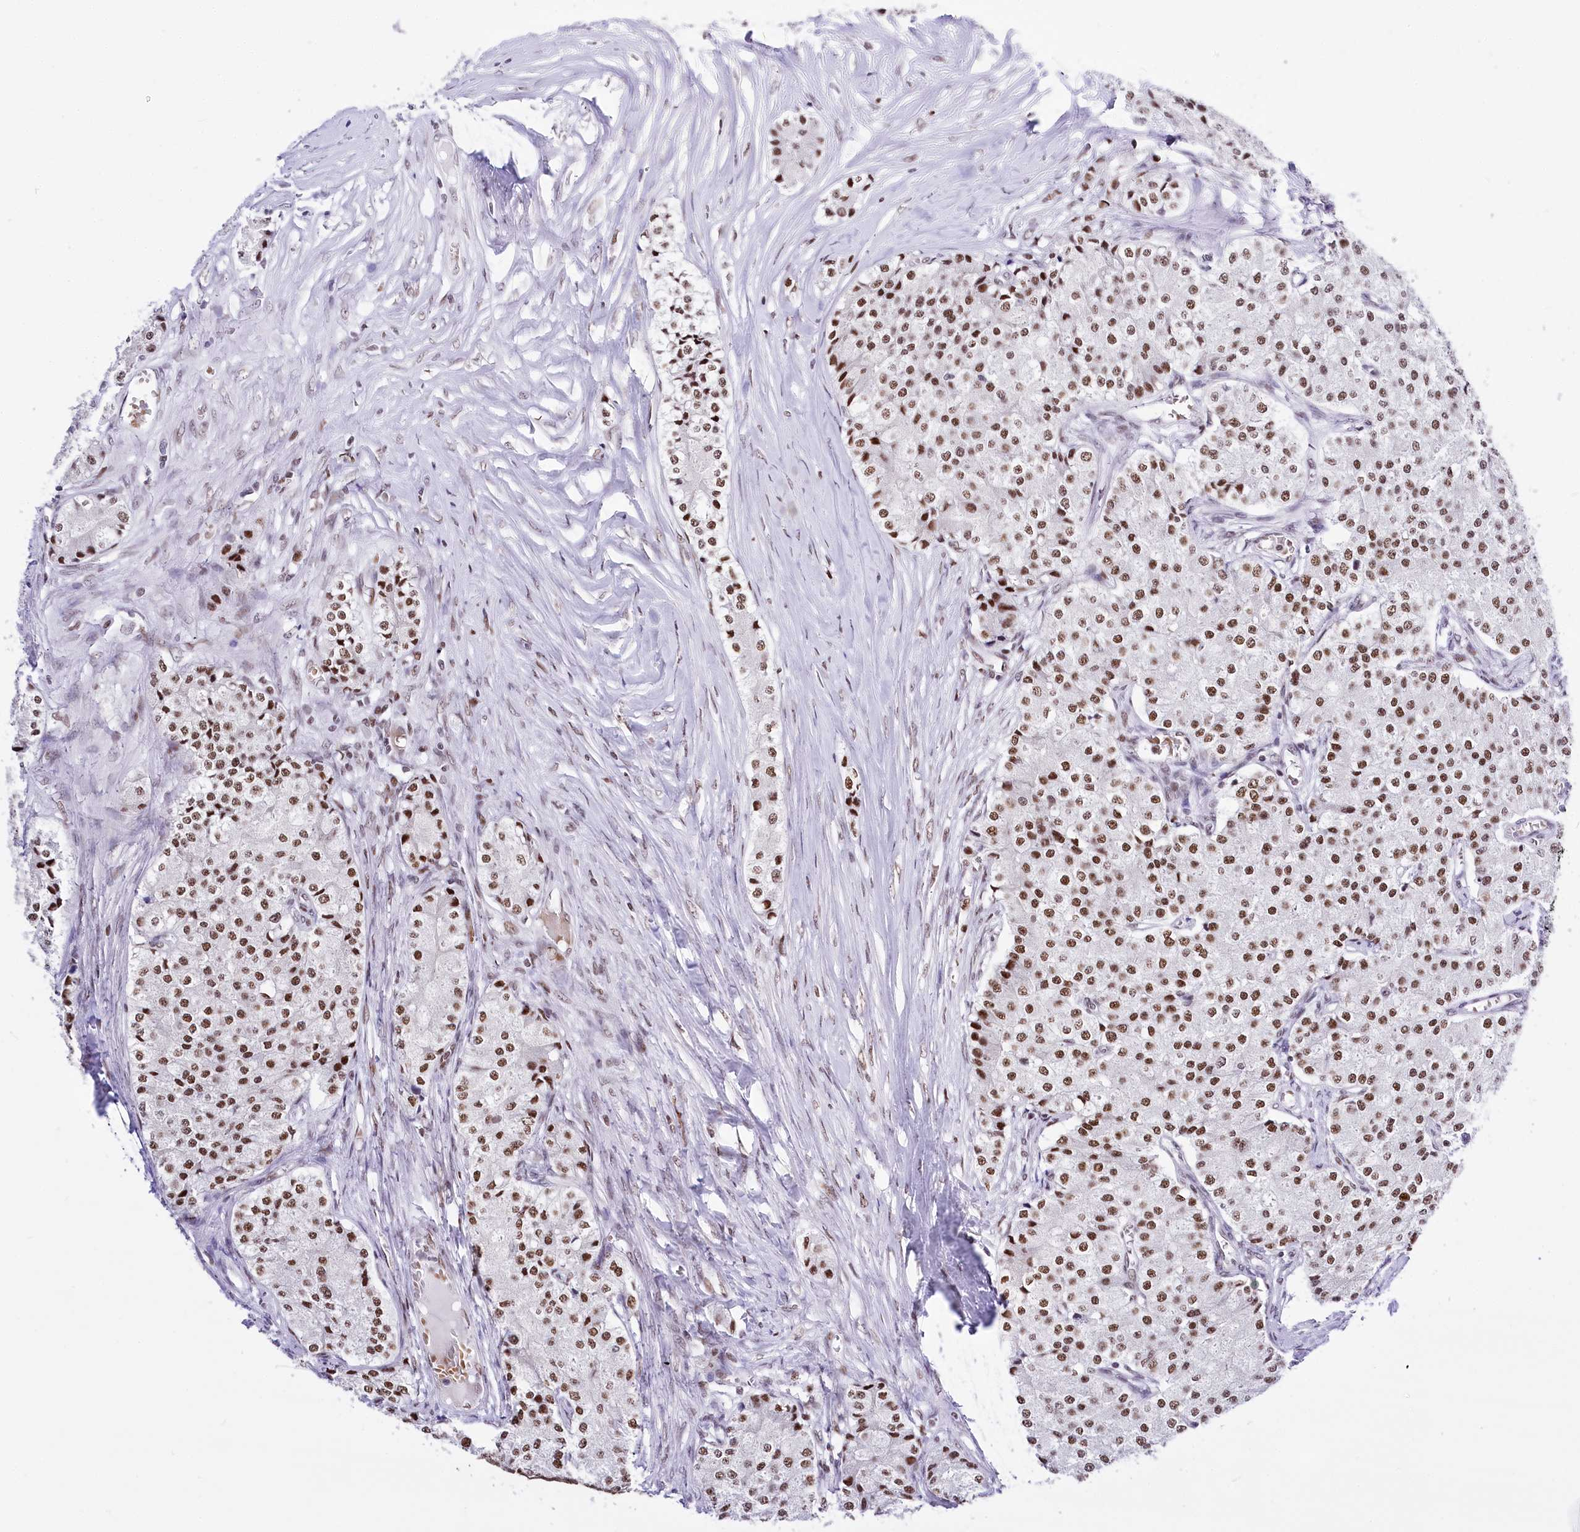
{"staining": {"intensity": "moderate", "quantity": ">75%", "location": "nuclear"}, "tissue": "carcinoid", "cell_type": "Tumor cells", "image_type": "cancer", "snomed": [{"axis": "morphology", "description": "Carcinoid, malignant, NOS"}, {"axis": "topography", "description": "Colon"}], "caption": "Immunohistochemistry (DAB) staining of malignant carcinoid displays moderate nuclear protein positivity in approximately >75% of tumor cells. The staining was performed using DAB (3,3'-diaminobenzidine), with brown indicating positive protein expression. Nuclei are stained blue with hematoxylin.", "gene": "POU4F3", "patient": {"sex": "female", "age": 52}}